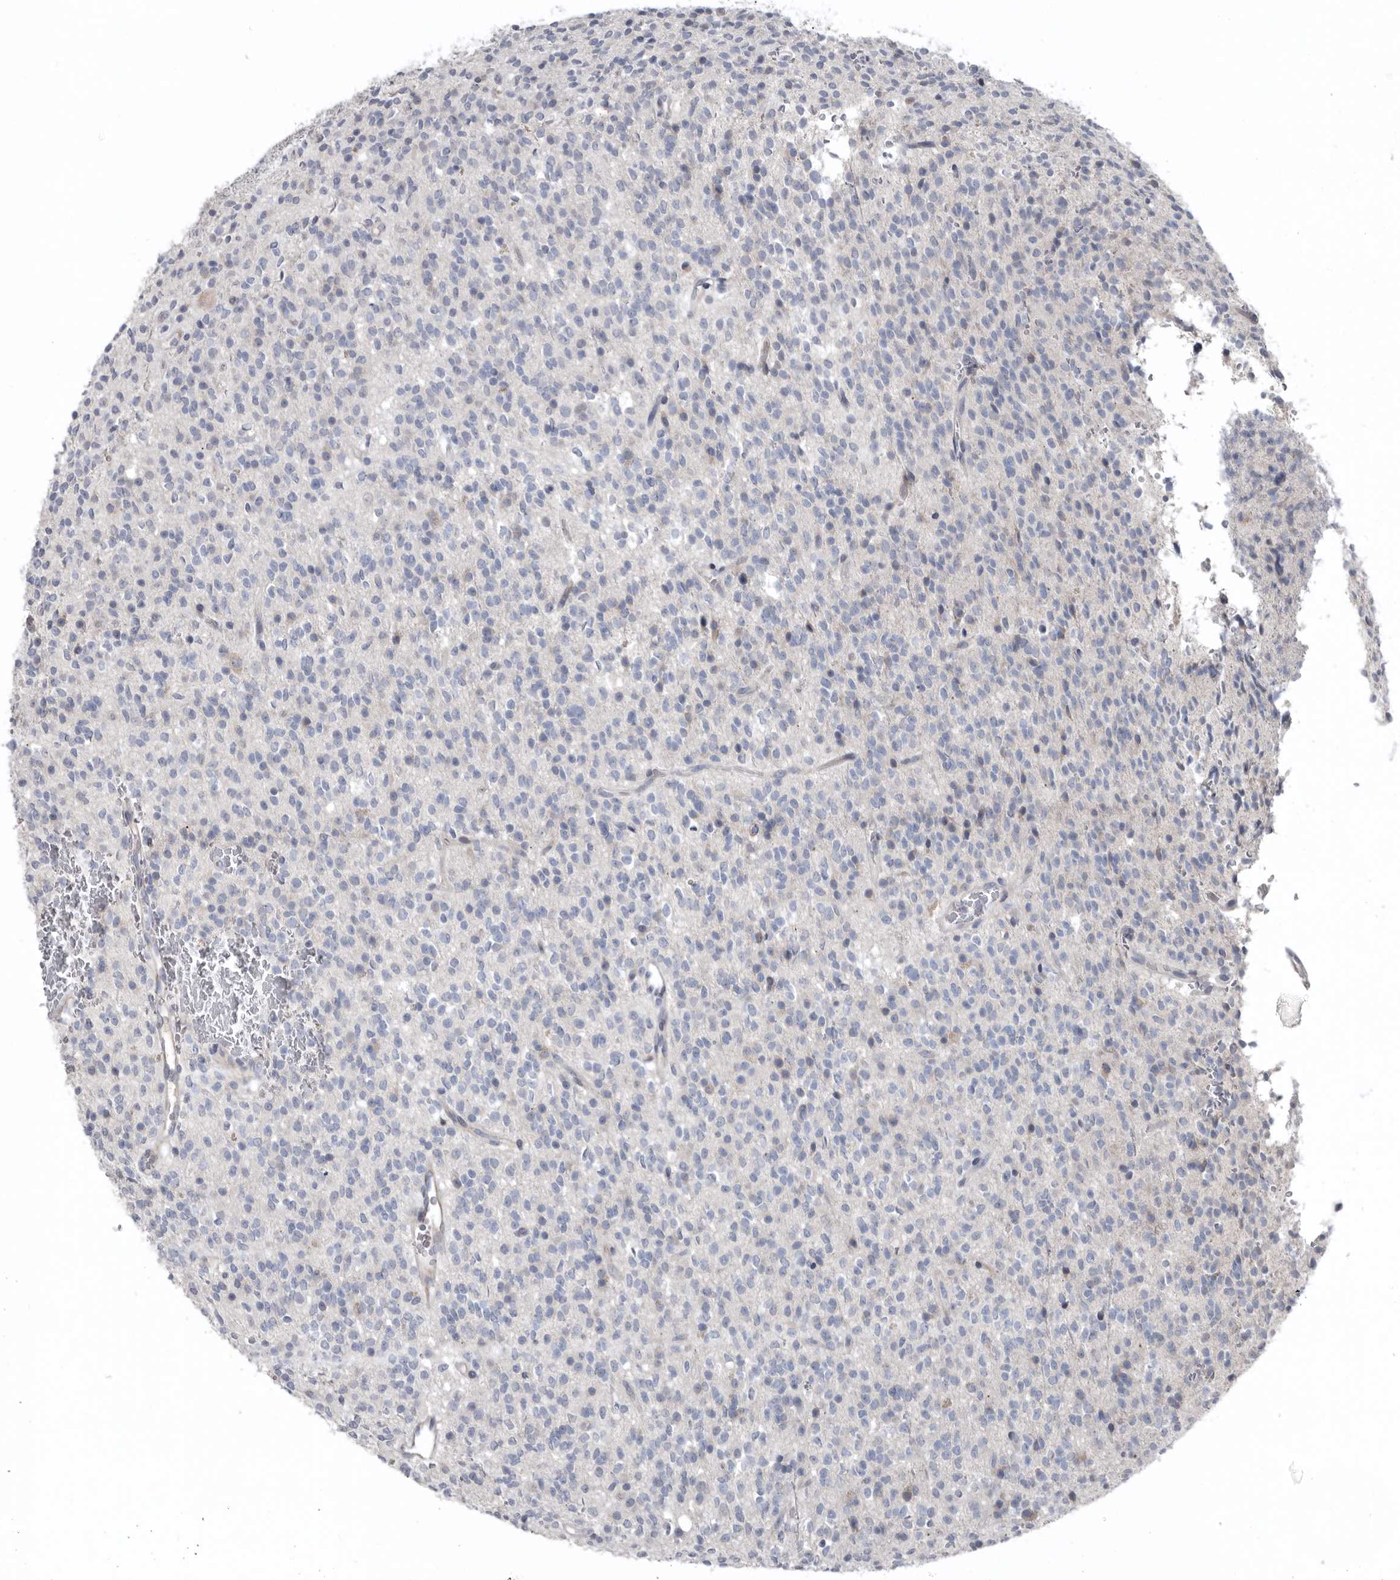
{"staining": {"intensity": "negative", "quantity": "none", "location": "none"}, "tissue": "glioma", "cell_type": "Tumor cells", "image_type": "cancer", "snomed": [{"axis": "morphology", "description": "Glioma, malignant, High grade"}, {"axis": "topography", "description": "Brain"}], "caption": "Immunohistochemistry image of neoplastic tissue: malignant high-grade glioma stained with DAB exhibits no significant protein expression in tumor cells. (DAB (3,3'-diaminobenzidine) IHC with hematoxylin counter stain).", "gene": "ZNF114", "patient": {"sex": "male", "age": 34}}